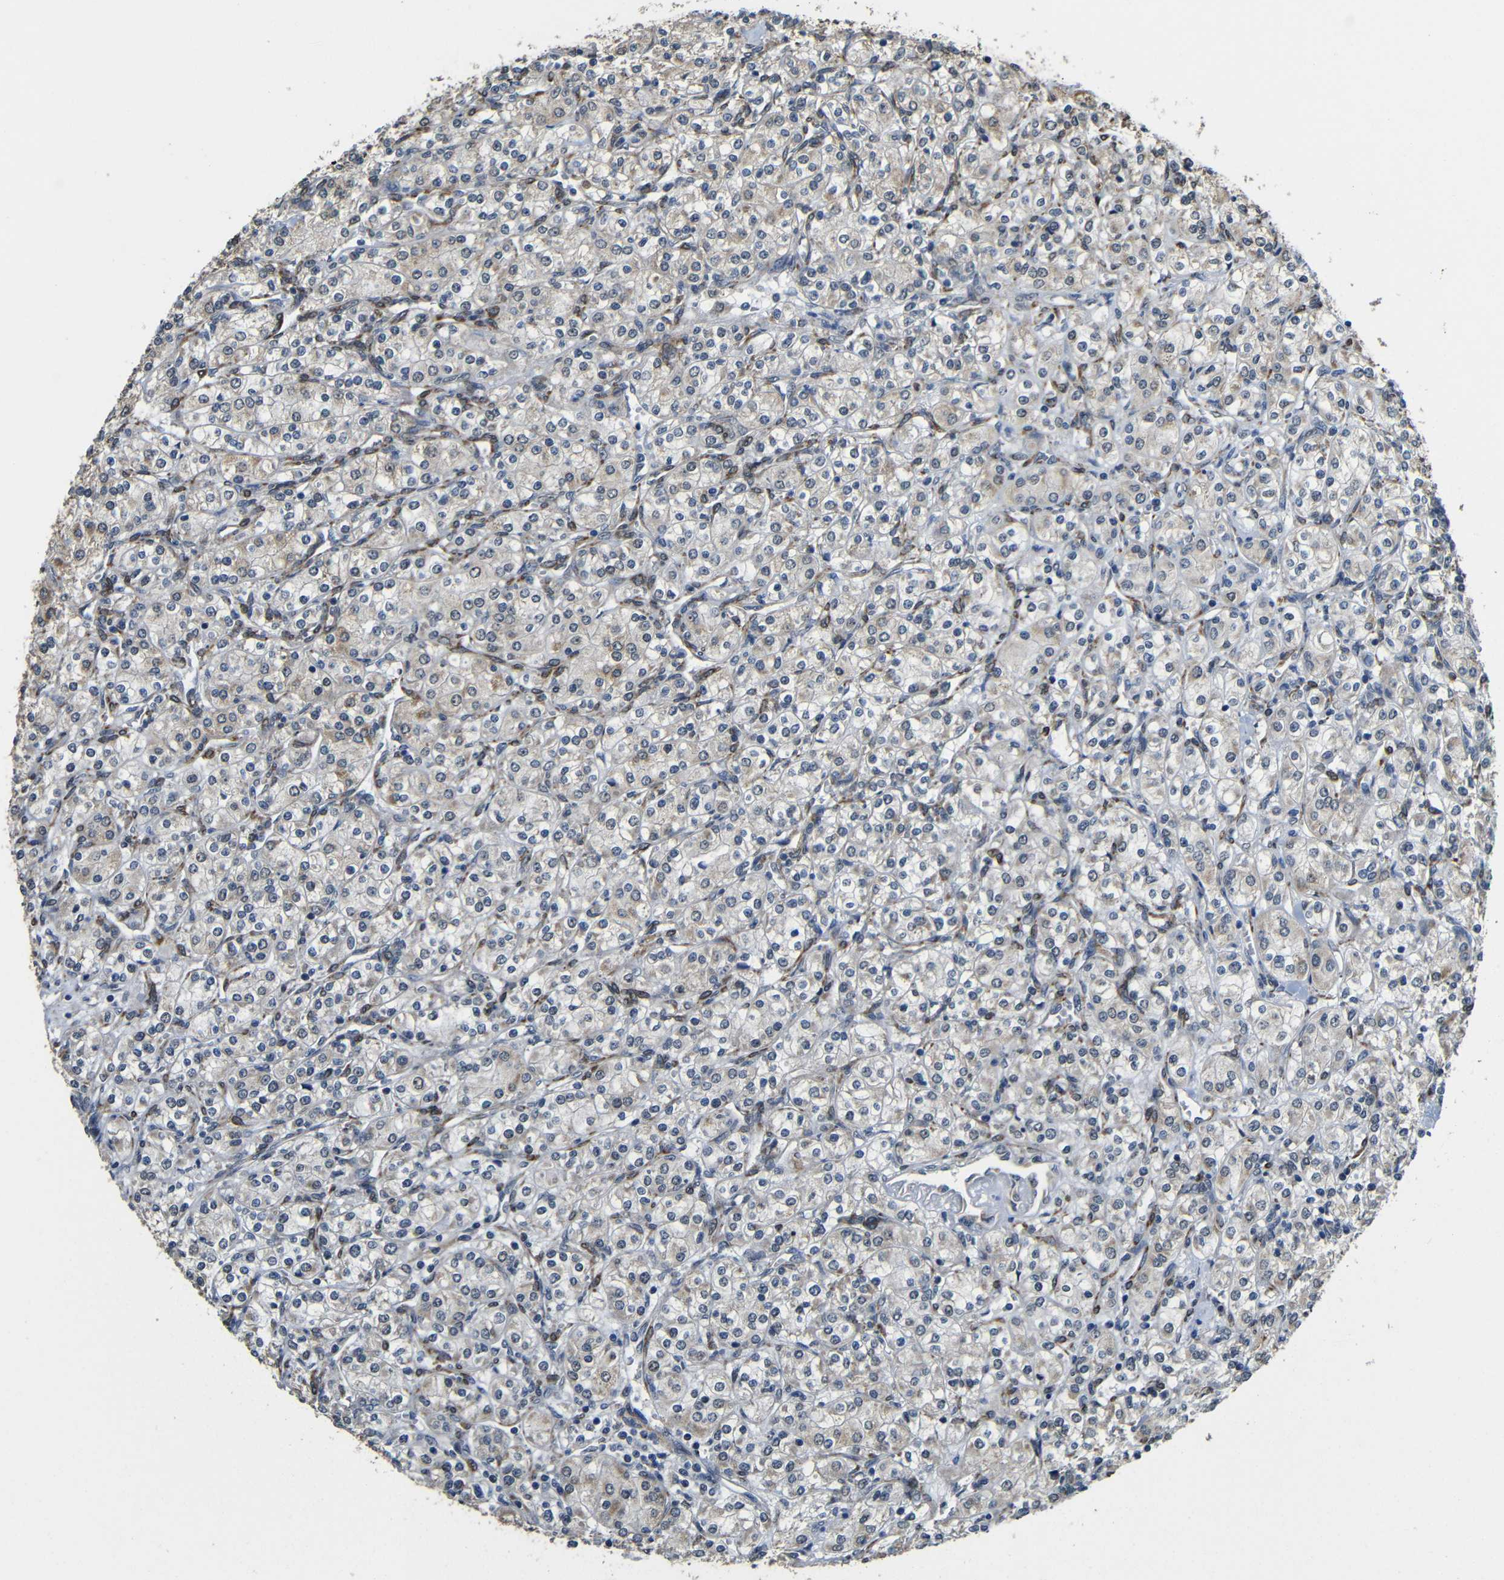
{"staining": {"intensity": "moderate", "quantity": "<25%", "location": "cytoplasmic/membranous"}, "tissue": "renal cancer", "cell_type": "Tumor cells", "image_type": "cancer", "snomed": [{"axis": "morphology", "description": "Adenocarcinoma, NOS"}, {"axis": "topography", "description": "Kidney"}], "caption": "IHC (DAB) staining of human renal cancer shows moderate cytoplasmic/membranous protein expression in about <25% of tumor cells. (Brightfield microscopy of DAB IHC at high magnification).", "gene": "FAM172A", "patient": {"sex": "male", "age": 77}}